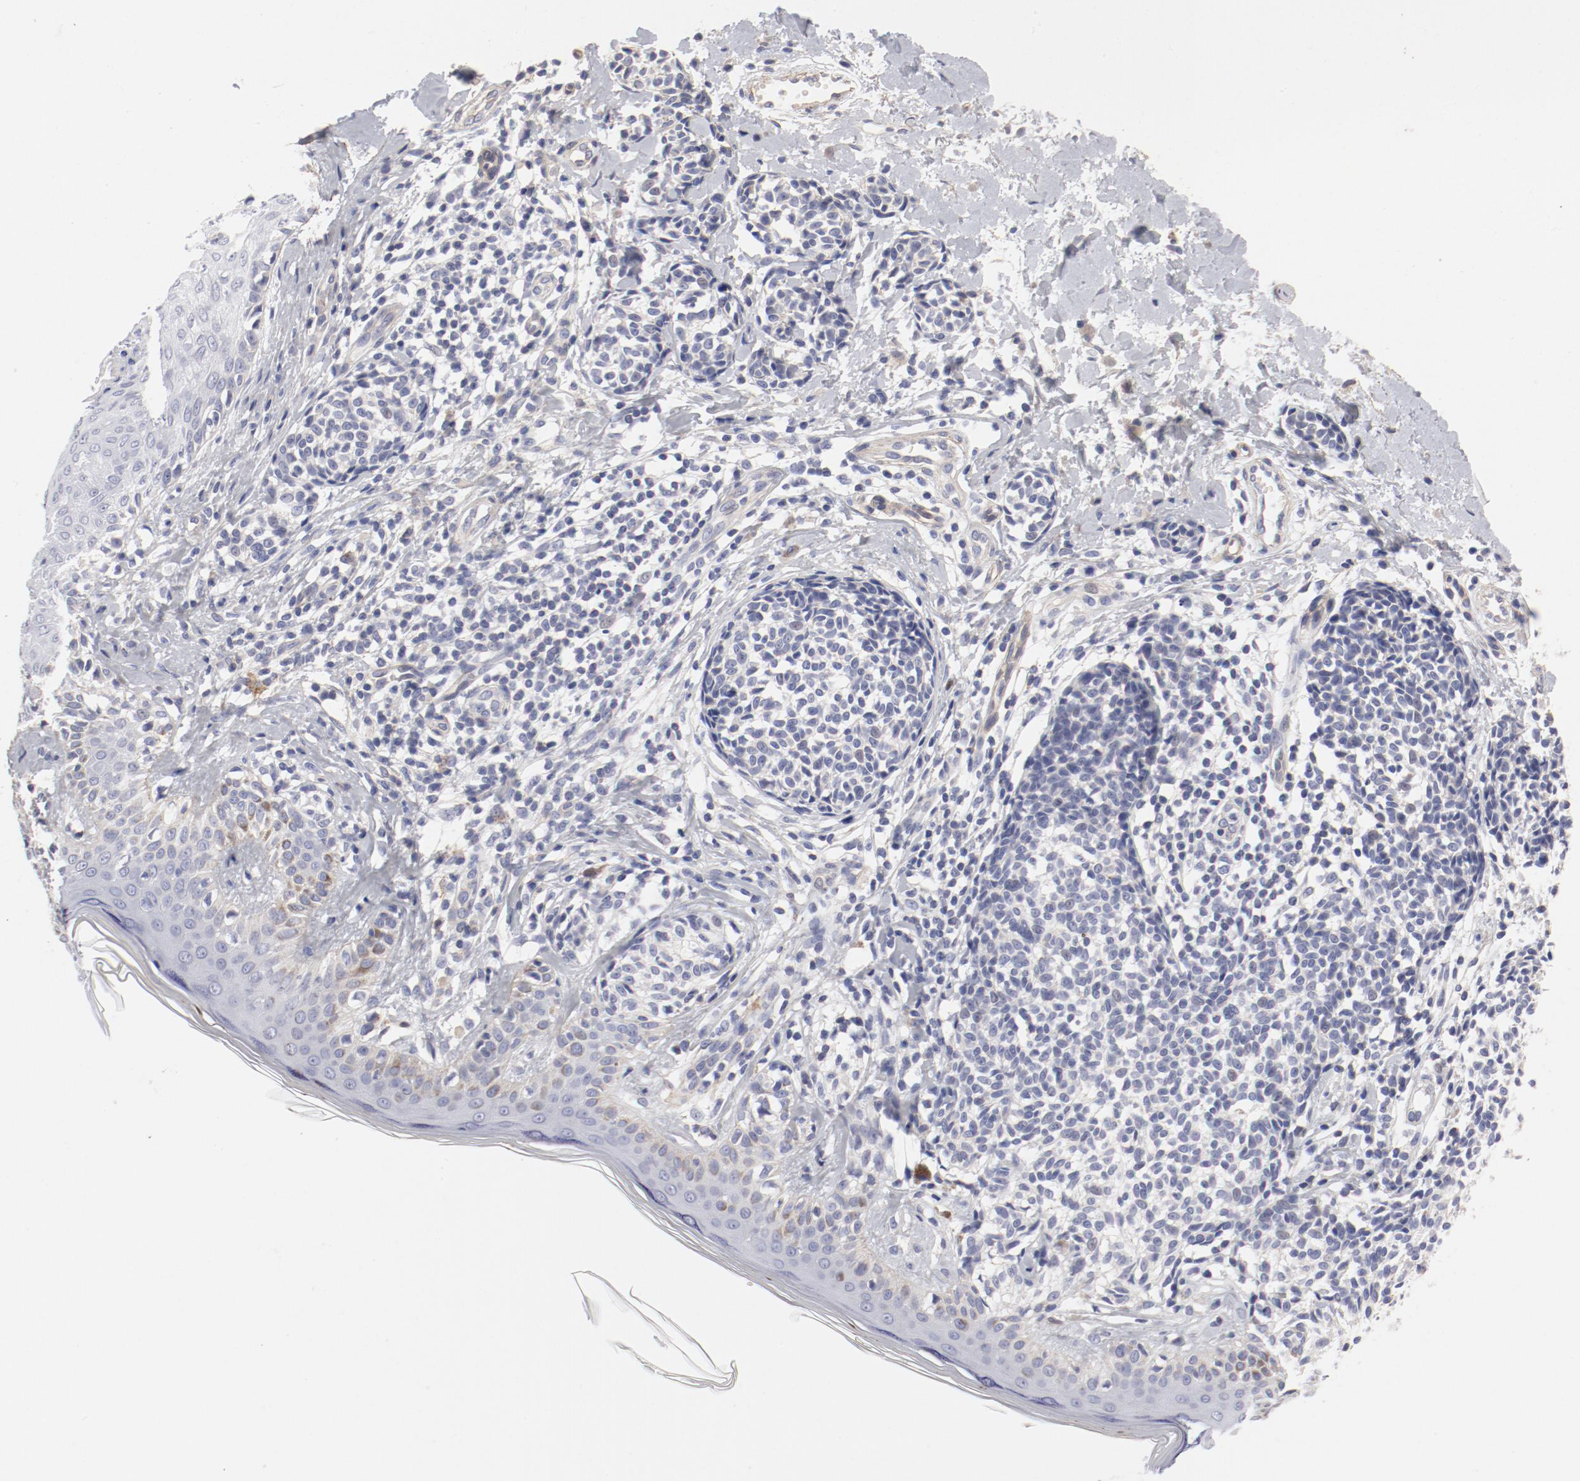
{"staining": {"intensity": "negative", "quantity": "none", "location": "none"}, "tissue": "melanoma", "cell_type": "Tumor cells", "image_type": "cancer", "snomed": [{"axis": "morphology", "description": "Malignant melanoma, NOS"}, {"axis": "topography", "description": "Skin"}], "caption": "There is no significant positivity in tumor cells of malignant melanoma.", "gene": "LAX1", "patient": {"sex": "male", "age": 67}}